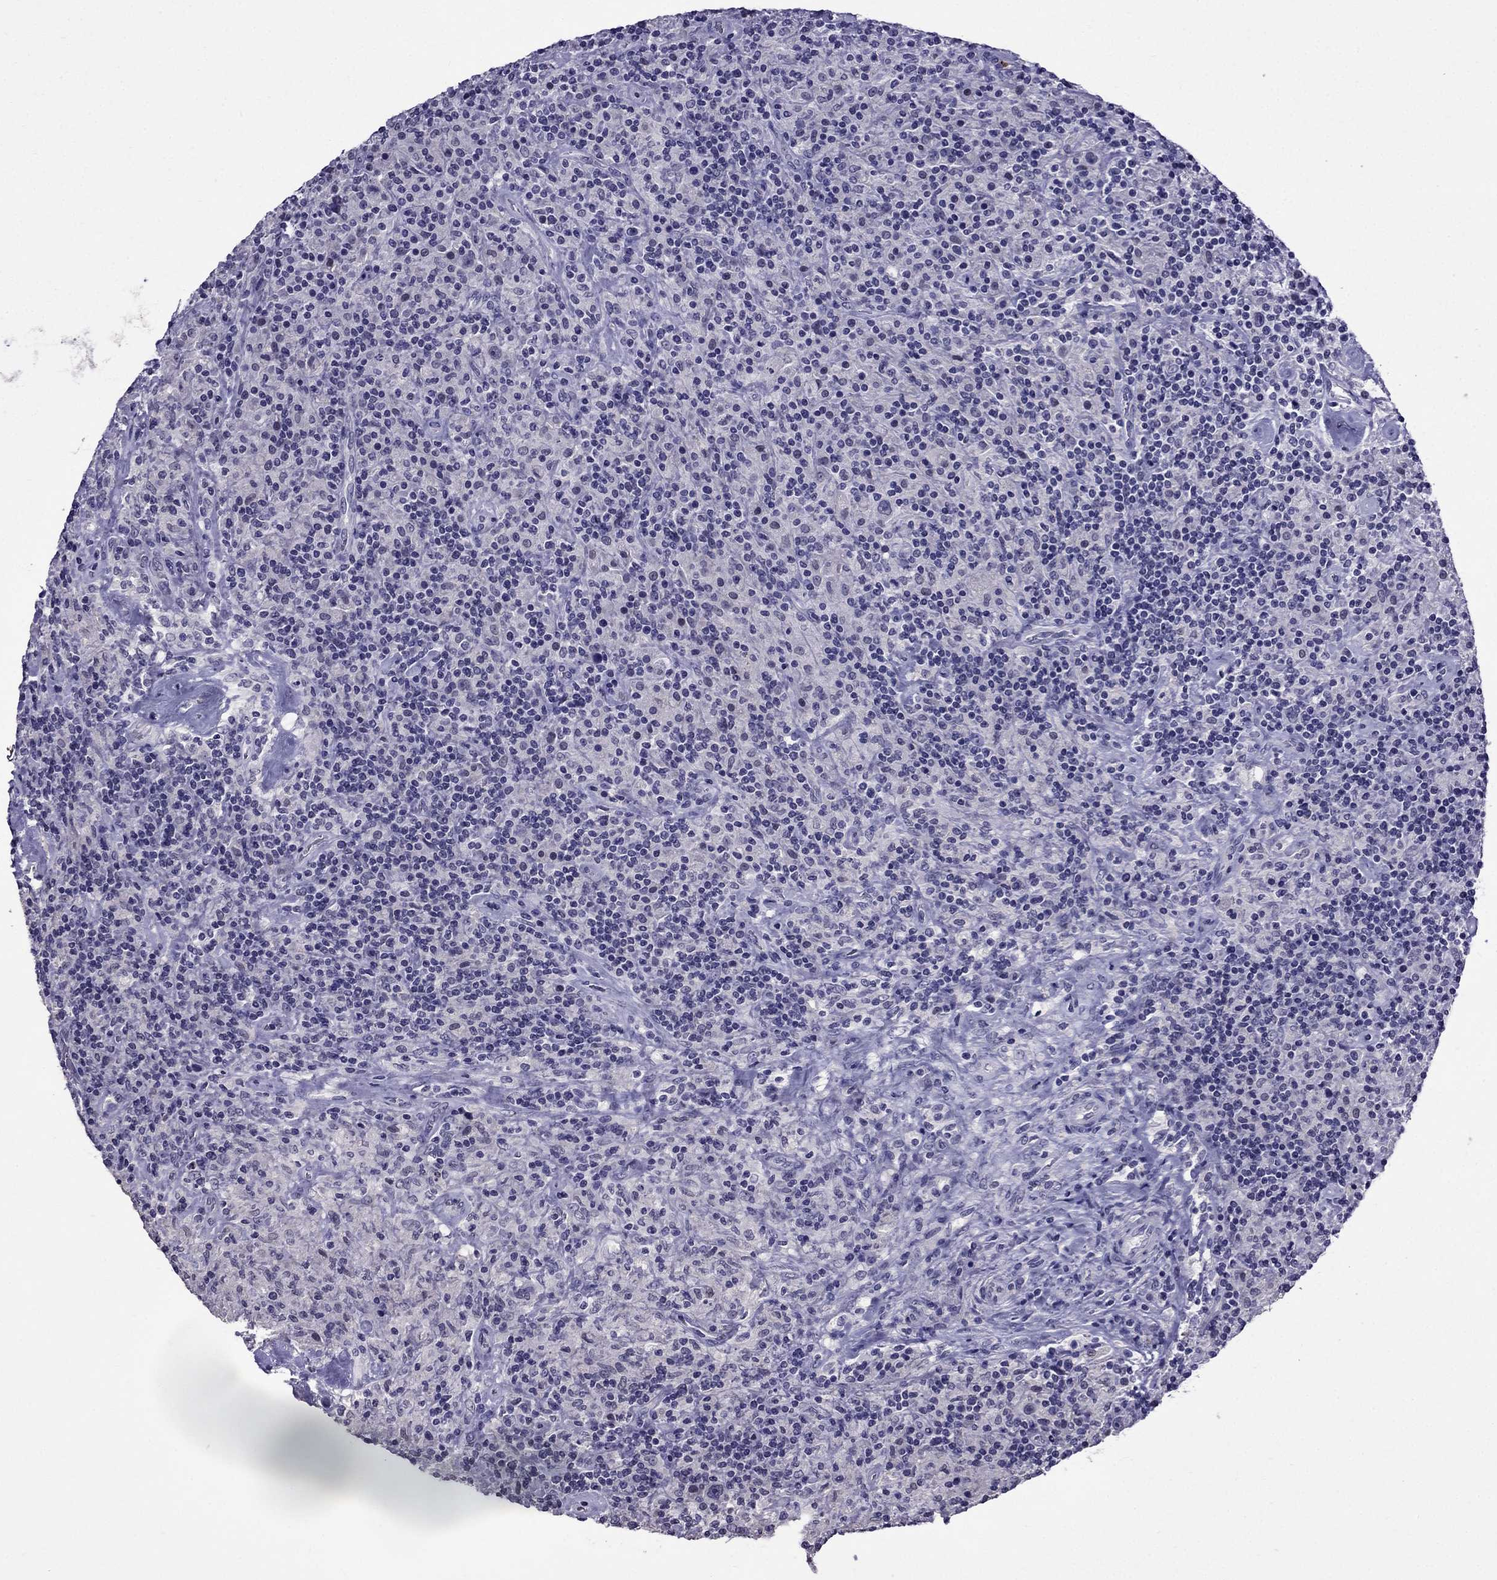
{"staining": {"intensity": "negative", "quantity": "none", "location": "none"}, "tissue": "lymphoma", "cell_type": "Tumor cells", "image_type": "cancer", "snomed": [{"axis": "morphology", "description": "Hodgkin's disease, NOS"}, {"axis": "topography", "description": "Lymph node"}], "caption": "IHC micrograph of lymphoma stained for a protein (brown), which reveals no expression in tumor cells.", "gene": "OLFM4", "patient": {"sex": "male", "age": 70}}